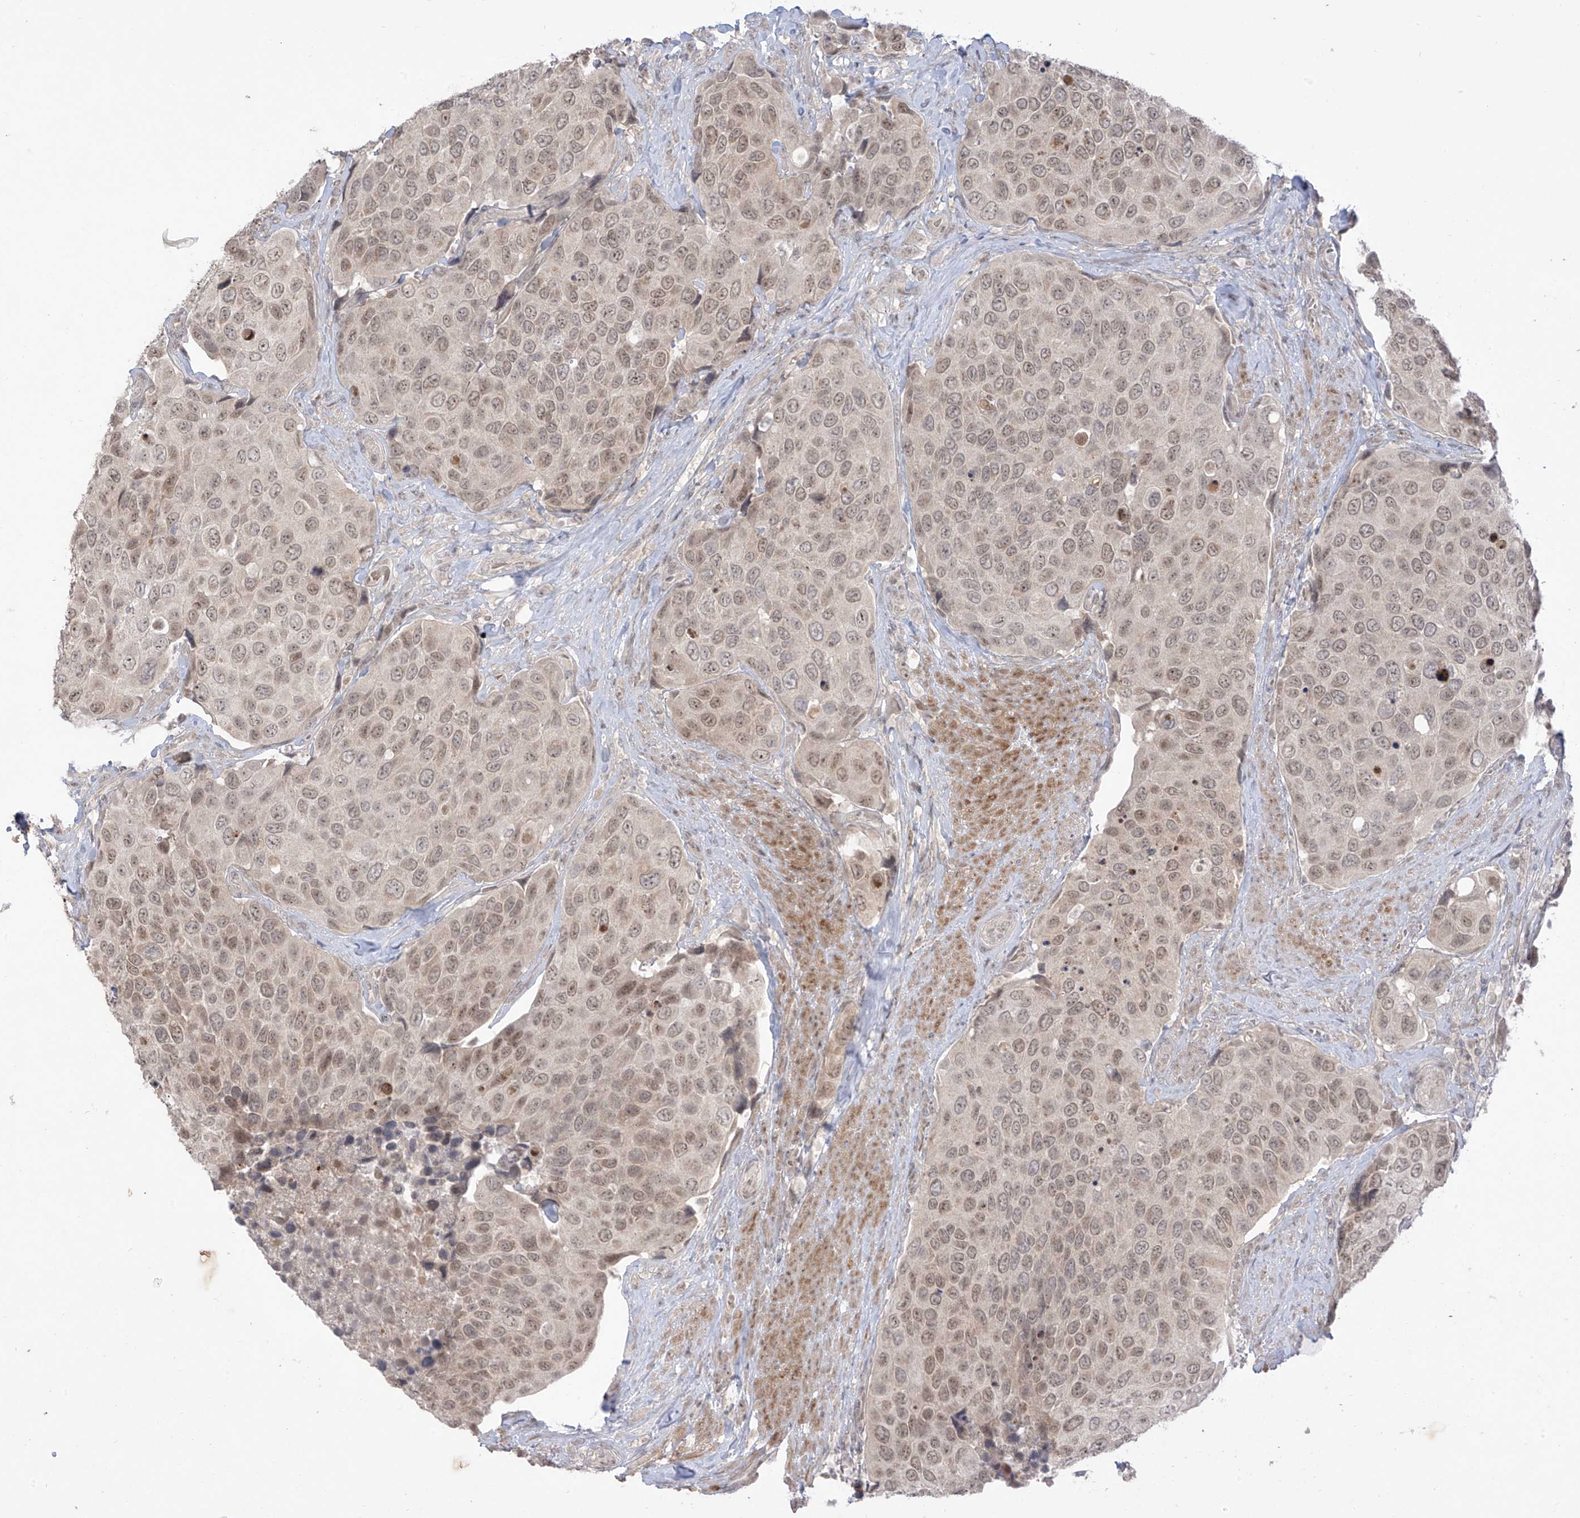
{"staining": {"intensity": "weak", "quantity": ">75%", "location": "nuclear"}, "tissue": "urothelial cancer", "cell_type": "Tumor cells", "image_type": "cancer", "snomed": [{"axis": "morphology", "description": "Urothelial carcinoma, High grade"}, {"axis": "topography", "description": "Urinary bladder"}], "caption": "A high-resolution histopathology image shows immunohistochemistry staining of urothelial cancer, which demonstrates weak nuclear positivity in about >75% of tumor cells.", "gene": "OGT", "patient": {"sex": "male", "age": 74}}